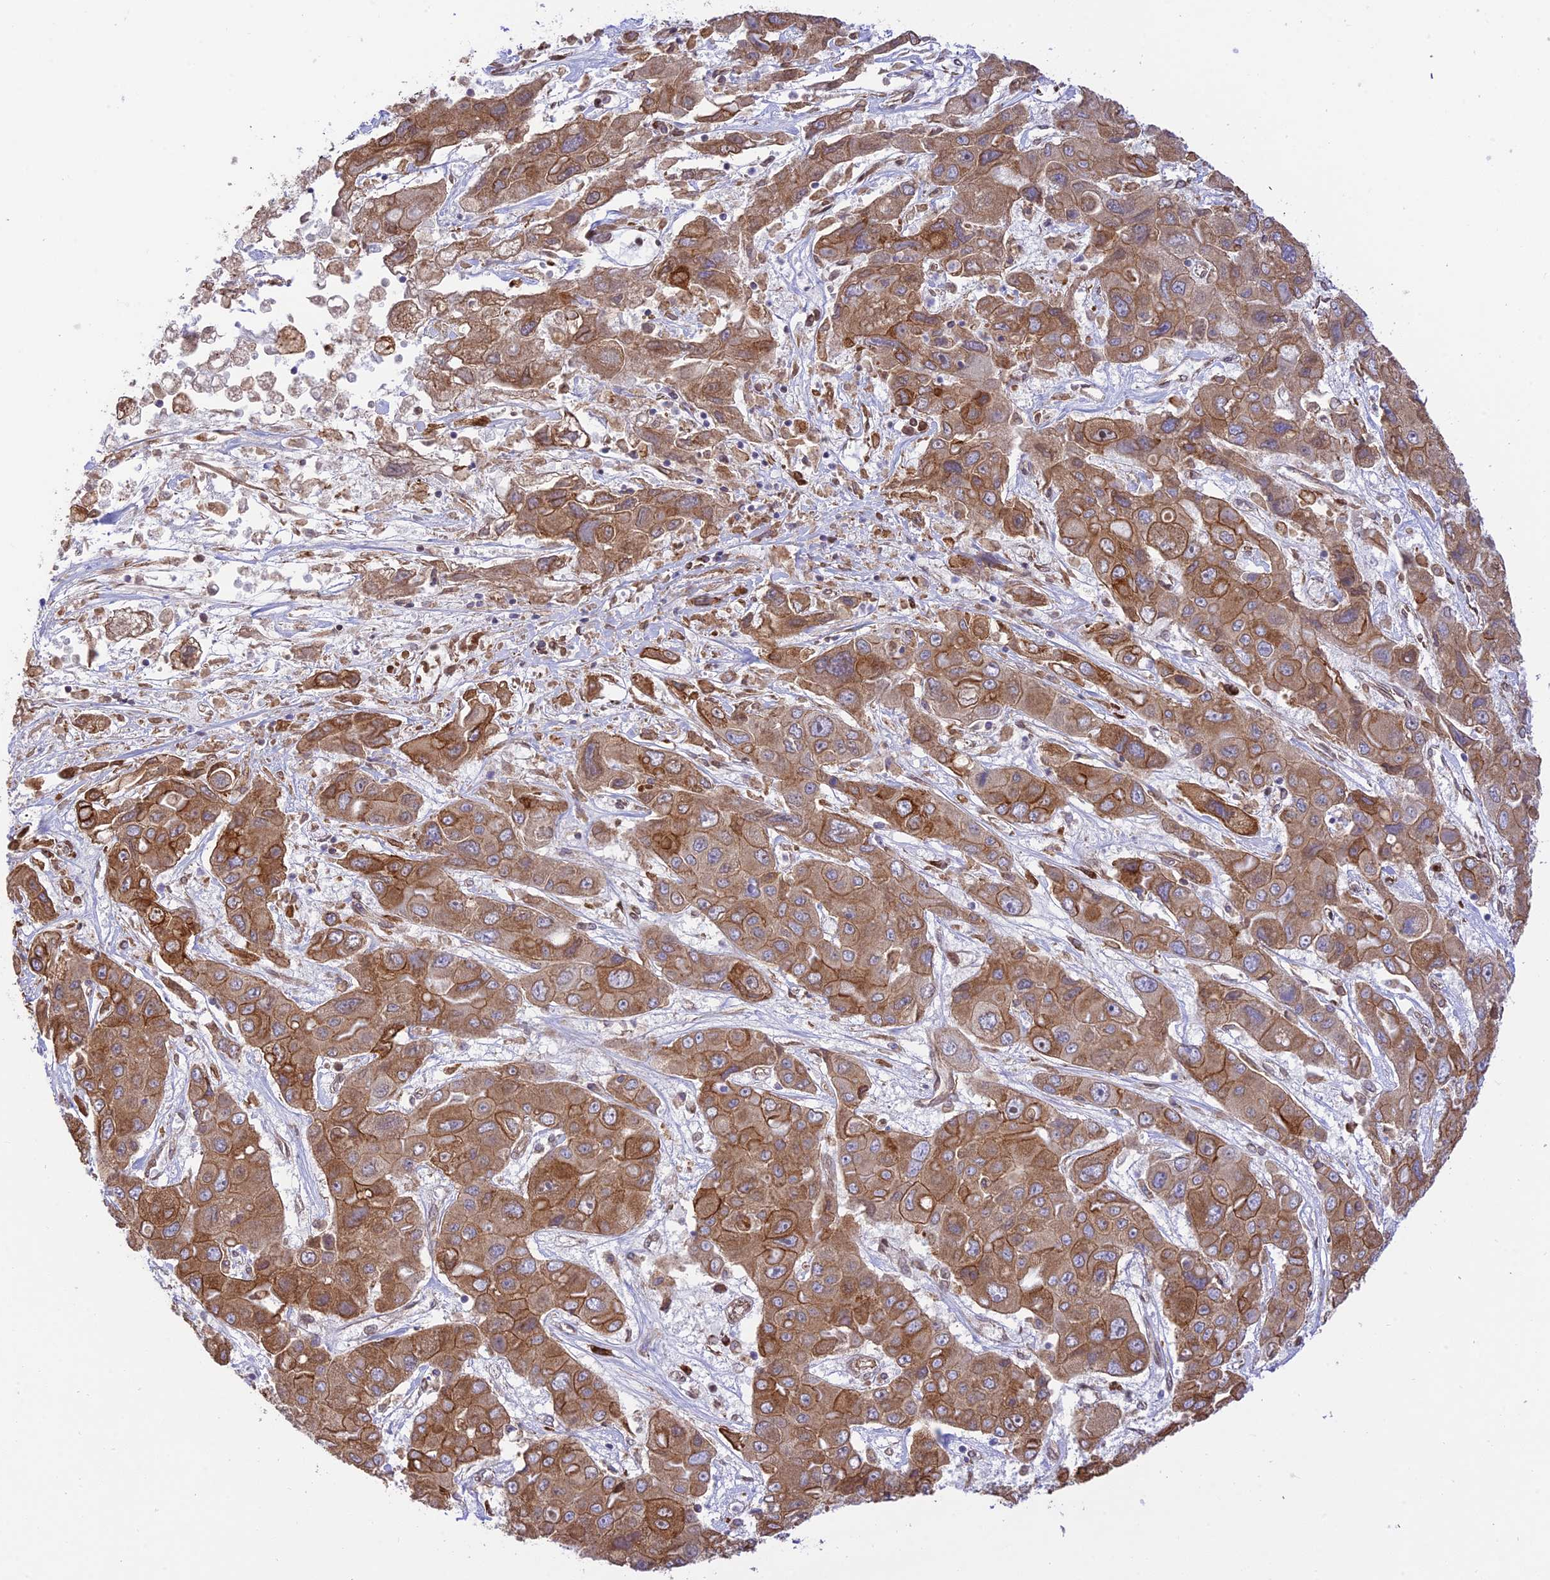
{"staining": {"intensity": "strong", "quantity": "25%-75%", "location": "cytoplasmic/membranous"}, "tissue": "liver cancer", "cell_type": "Tumor cells", "image_type": "cancer", "snomed": [{"axis": "morphology", "description": "Cholangiocarcinoma"}, {"axis": "topography", "description": "Liver"}], "caption": "Immunohistochemistry histopathology image of neoplastic tissue: liver cholangiocarcinoma stained using IHC shows high levels of strong protein expression localized specifically in the cytoplasmic/membranous of tumor cells, appearing as a cytoplasmic/membranous brown color.", "gene": "EXOC3L4", "patient": {"sex": "male", "age": 67}}